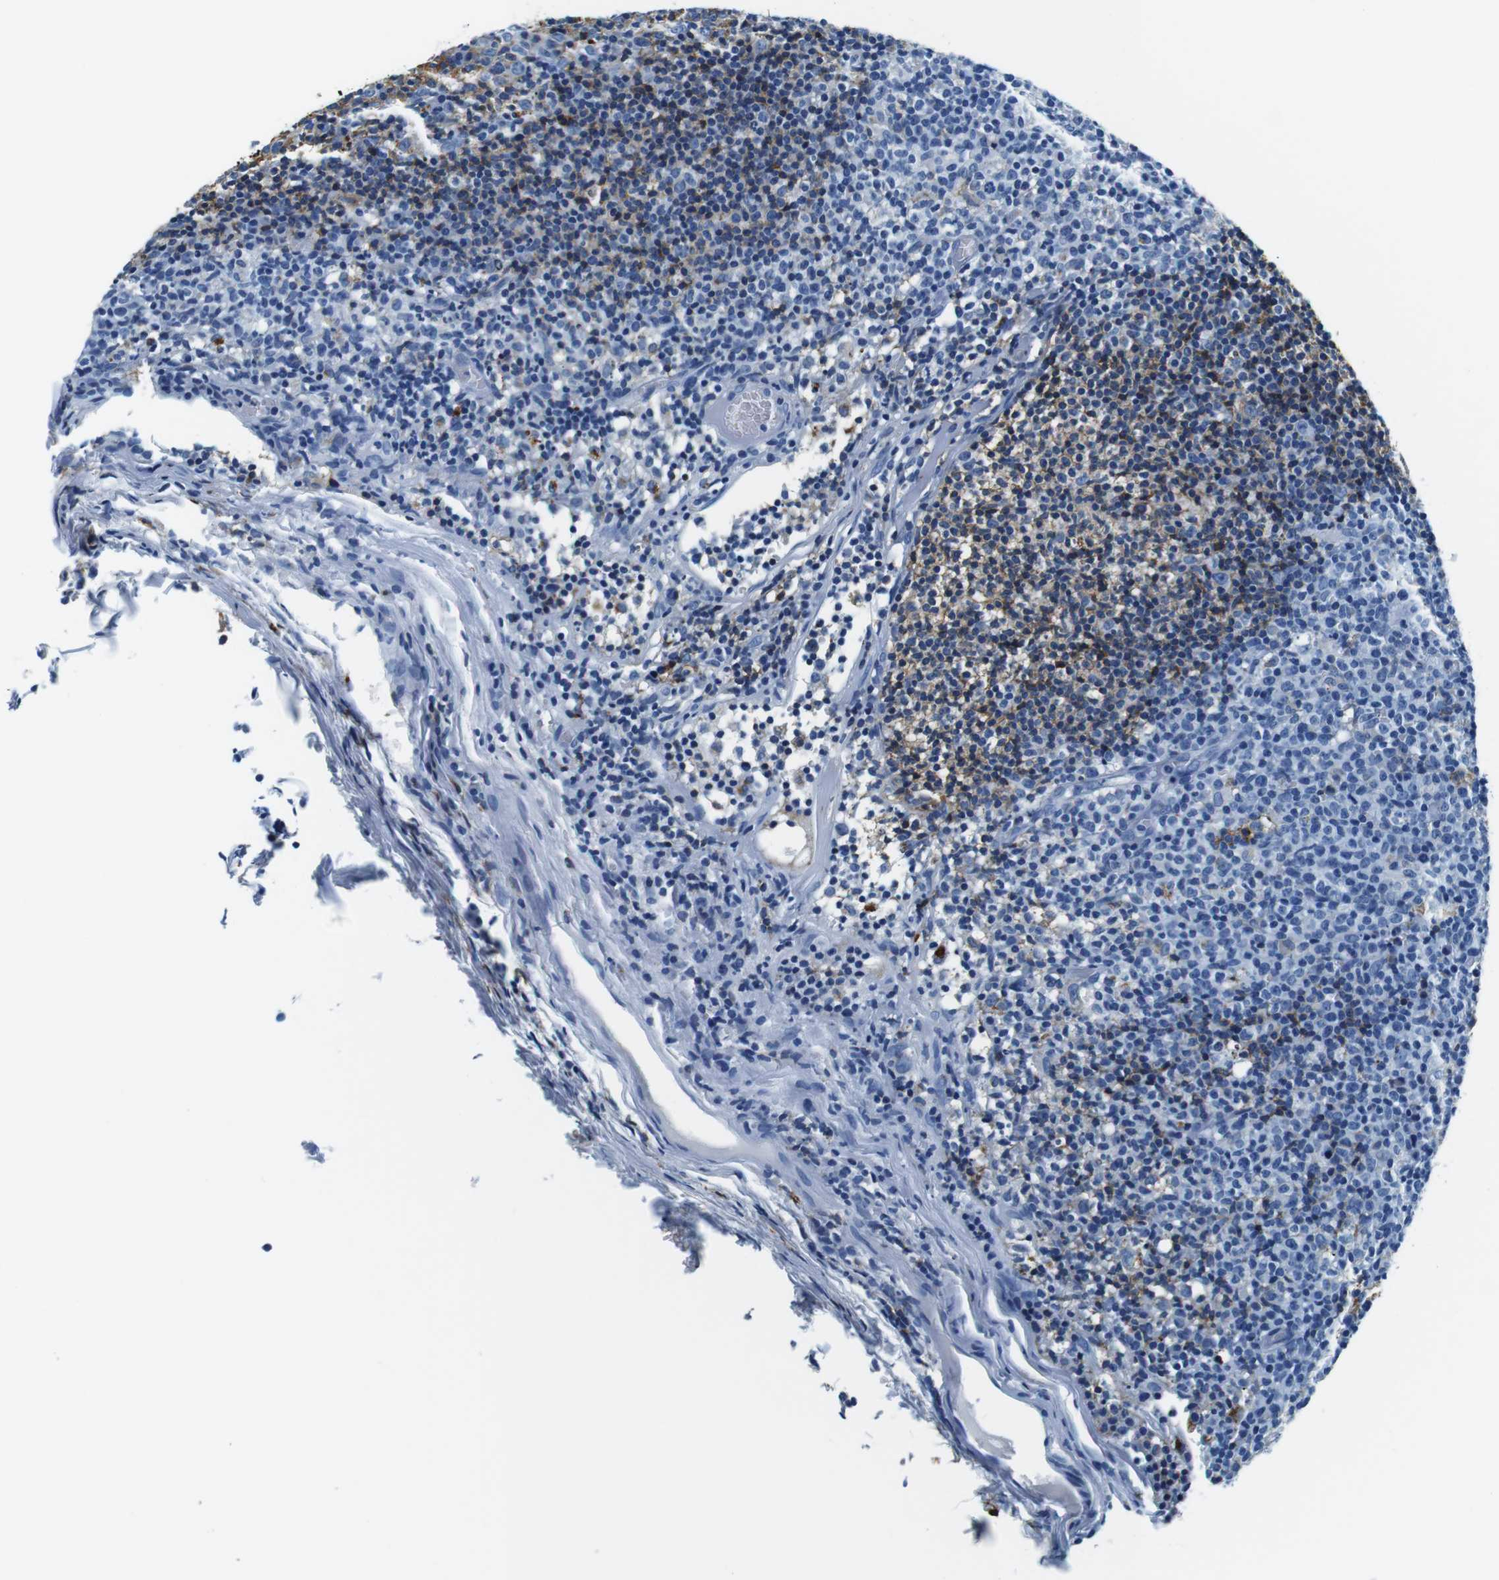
{"staining": {"intensity": "strong", "quantity": "<25%", "location": "cytoplasmic/membranous"}, "tissue": "lymph node", "cell_type": "Germinal center cells", "image_type": "normal", "snomed": [{"axis": "morphology", "description": "Normal tissue, NOS"}, {"axis": "morphology", "description": "Inflammation, NOS"}, {"axis": "topography", "description": "Lymph node"}], "caption": "Human lymph node stained for a protein (brown) demonstrates strong cytoplasmic/membranous positive positivity in about <25% of germinal center cells.", "gene": "HLA", "patient": {"sex": "male", "age": 55}}